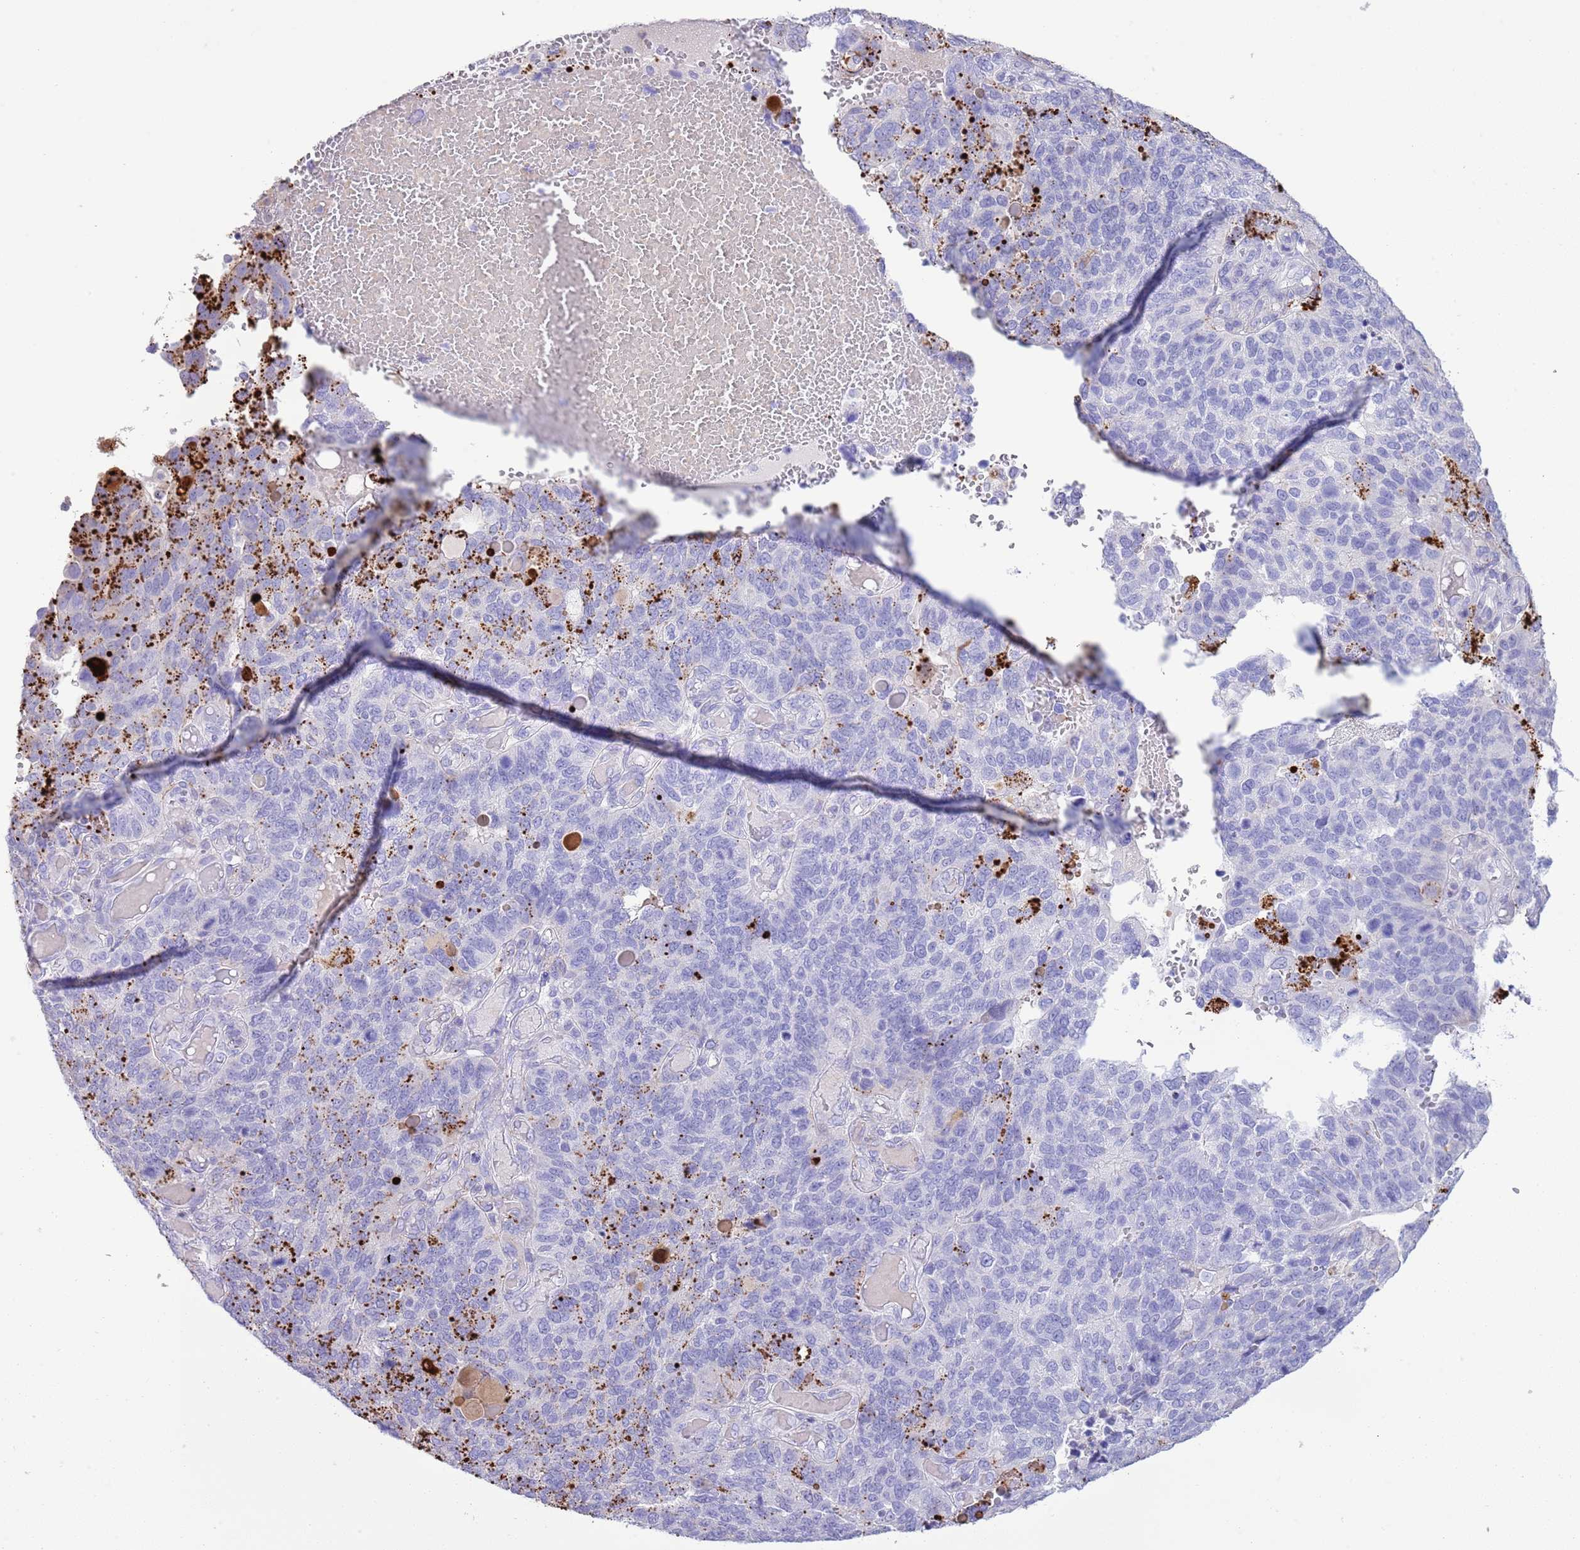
{"staining": {"intensity": "strong", "quantity": "<25%", "location": "cytoplasmic/membranous"}, "tissue": "endometrial cancer", "cell_type": "Tumor cells", "image_type": "cancer", "snomed": [{"axis": "morphology", "description": "Adenocarcinoma, NOS"}, {"axis": "topography", "description": "Endometrium"}], "caption": "Immunohistochemical staining of human endometrial adenocarcinoma reveals medium levels of strong cytoplasmic/membranous protein expression in approximately <25% of tumor cells.", "gene": "ABHD17C", "patient": {"sex": "female", "age": 66}}